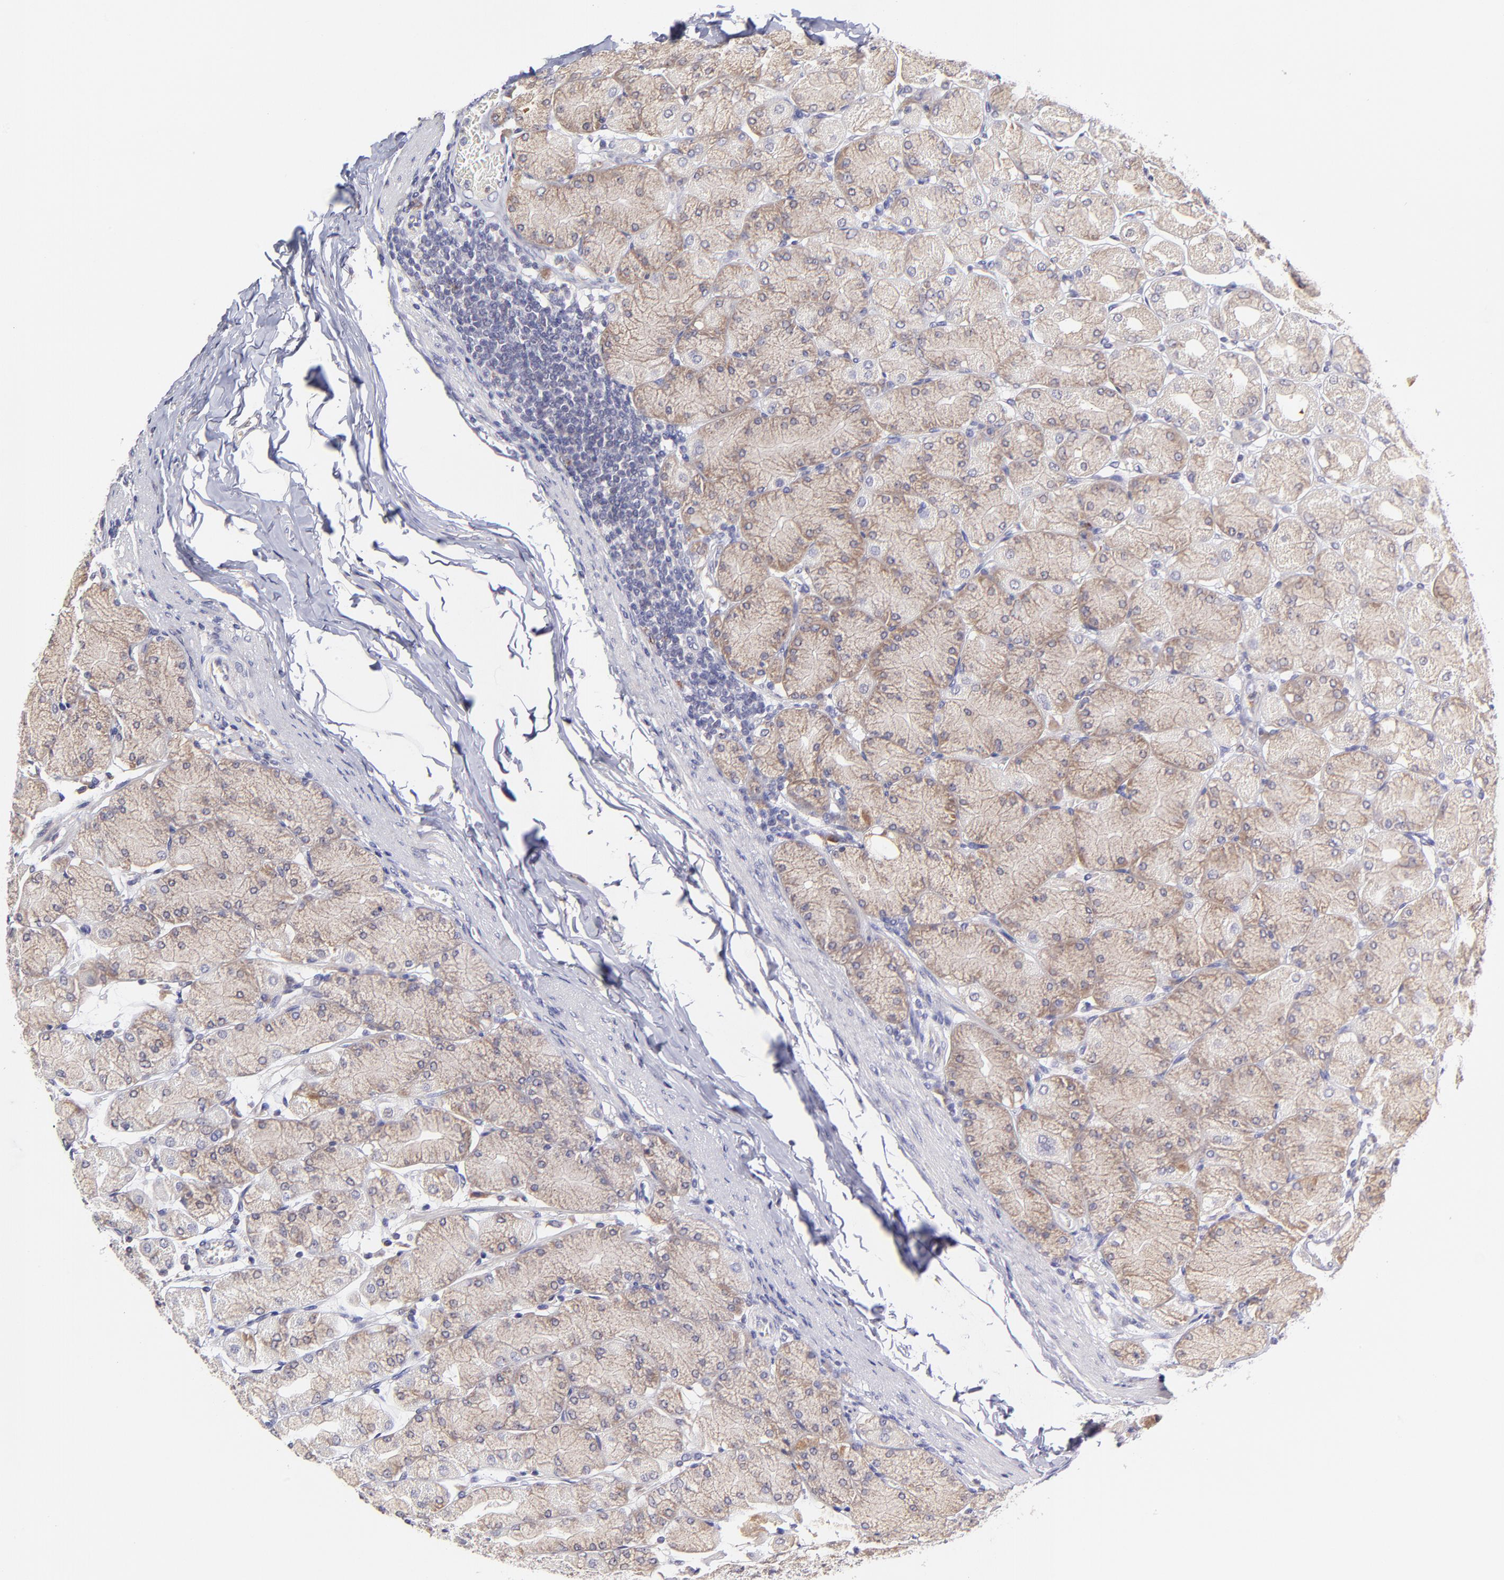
{"staining": {"intensity": "weak", "quantity": ">75%", "location": "cytoplasmic/membranous"}, "tissue": "stomach", "cell_type": "Glandular cells", "image_type": "normal", "snomed": [{"axis": "morphology", "description": "Normal tissue, NOS"}, {"axis": "topography", "description": "Stomach, upper"}], "caption": "Unremarkable stomach demonstrates weak cytoplasmic/membranous staining in approximately >75% of glandular cells The staining was performed using DAB (3,3'-diaminobenzidine), with brown indicating positive protein expression. Nuclei are stained blue with hematoxylin..", "gene": "GCSAM", "patient": {"sex": "female", "age": 56}}